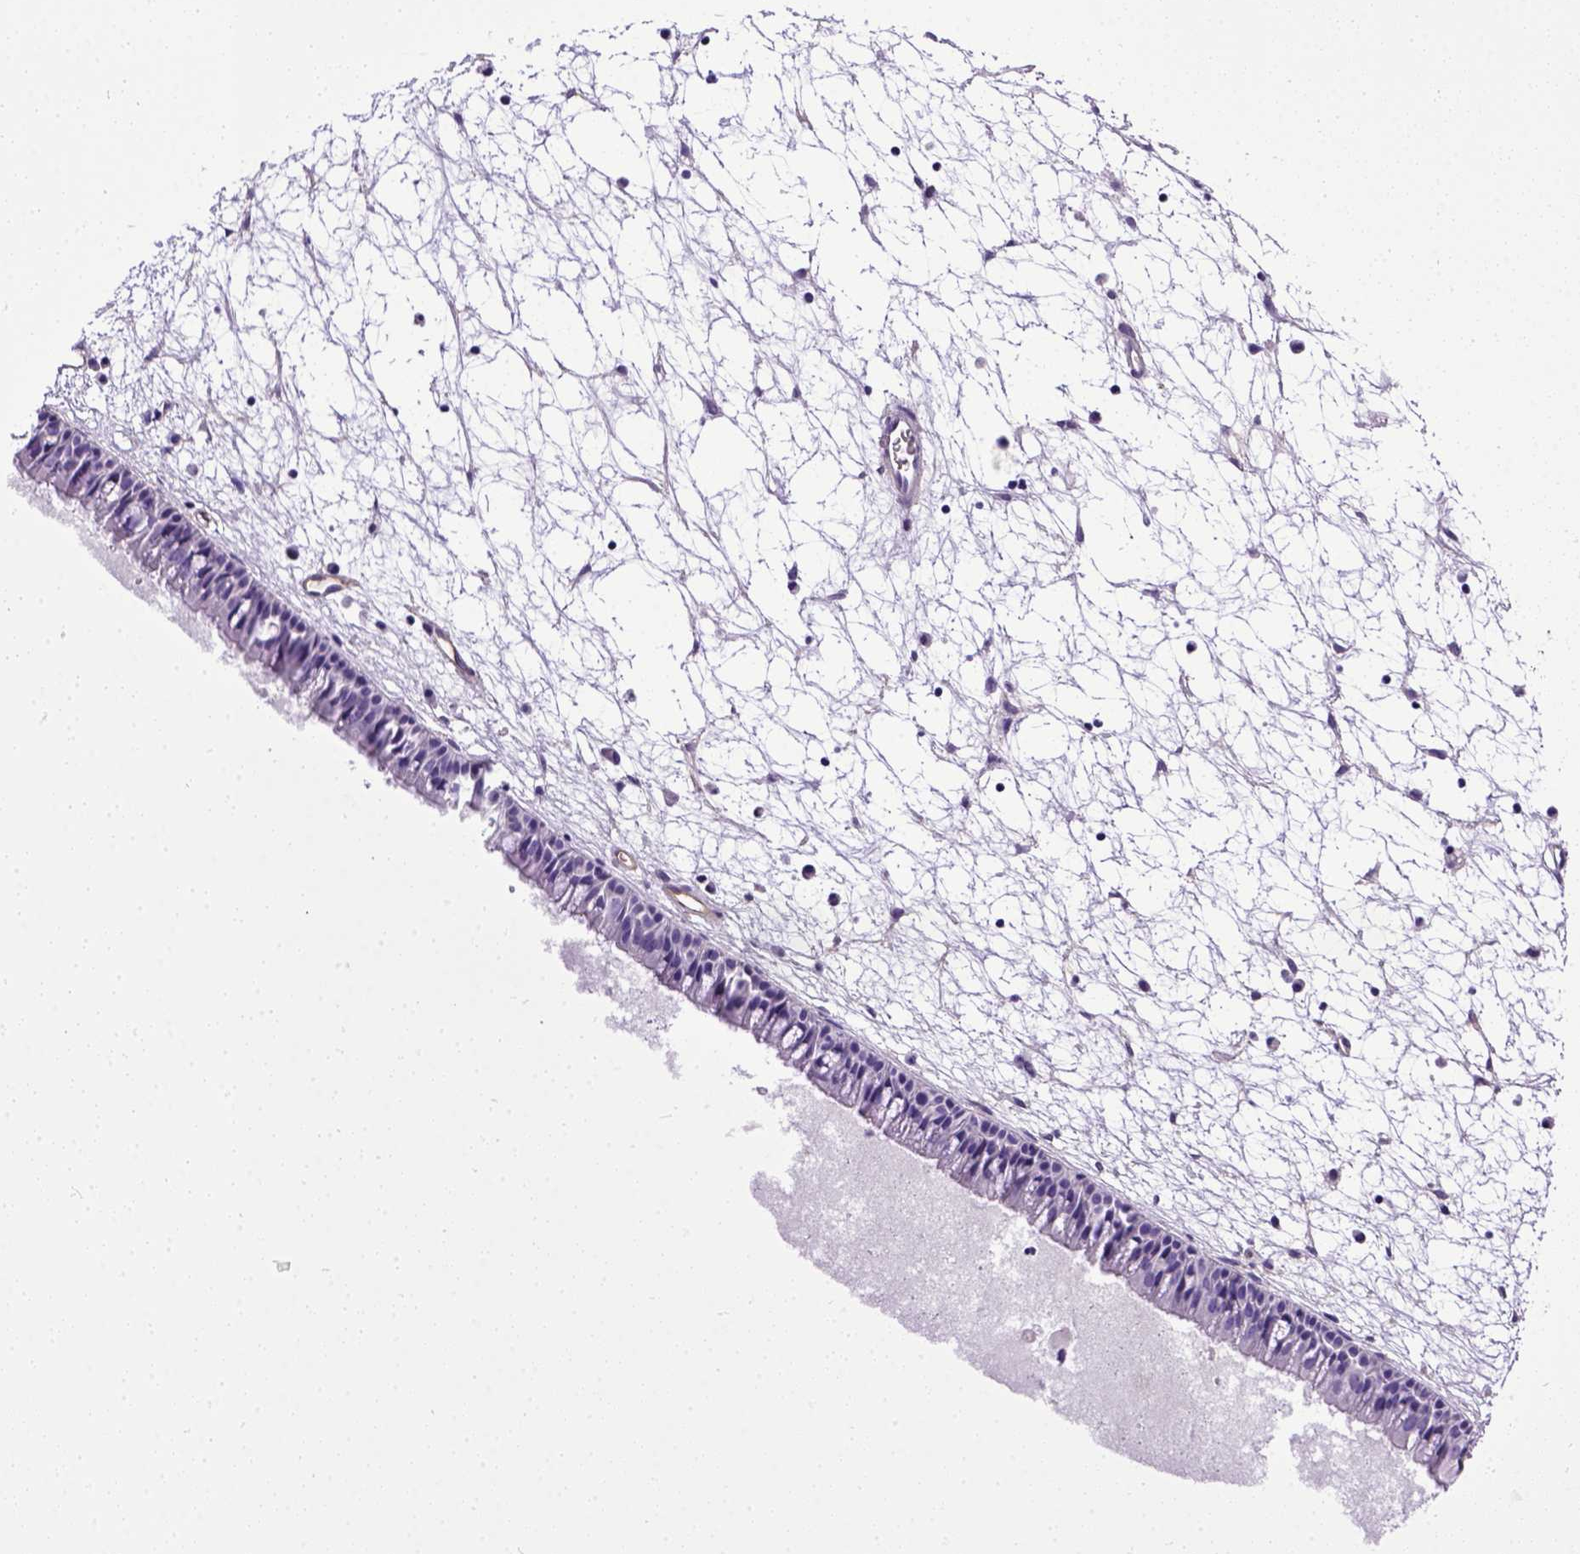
{"staining": {"intensity": "negative", "quantity": "none", "location": "none"}, "tissue": "nasopharynx", "cell_type": "Respiratory epithelial cells", "image_type": "normal", "snomed": [{"axis": "morphology", "description": "Normal tissue, NOS"}, {"axis": "topography", "description": "Nasopharynx"}], "caption": "Immunohistochemical staining of unremarkable nasopharynx shows no significant staining in respiratory epithelial cells. (DAB immunohistochemistry (IHC) with hematoxylin counter stain).", "gene": "ENG", "patient": {"sex": "male", "age": 61}}